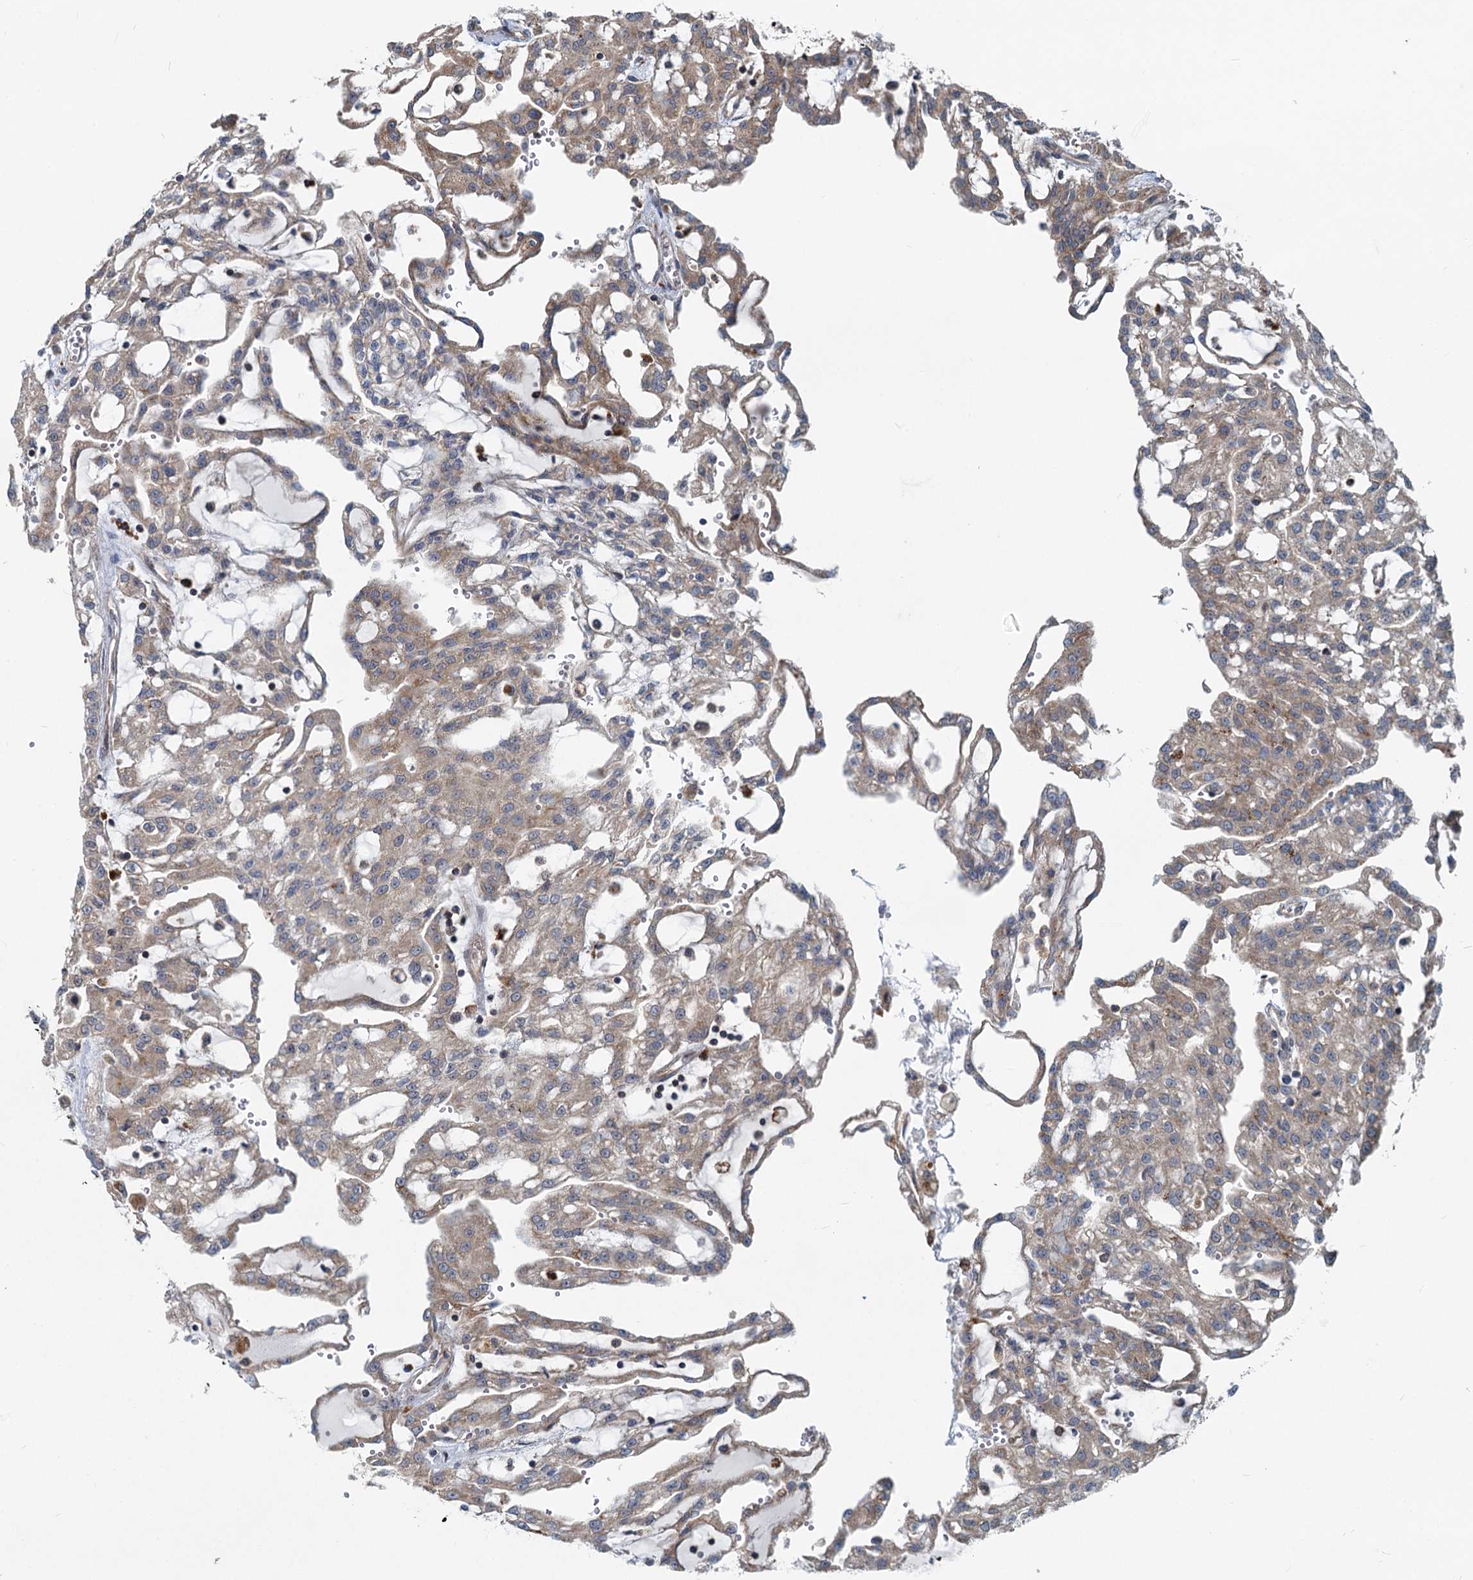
{"staining": {"intensity": "moderate", "quantity": ">75%", "location": "cytoplasmic/membranous"}, "tissue": "renal cancer", "cell_type": "Tumor cells", "image_type": "cancer", "snomed": [{"axis": "morphology", "description": "Adenocarcinoma, NOS"}, {"axis": "topography", "description": "Kidney"}], "caption": "A medium amount of moderate cytoplasmic/membranous expression is identified in approximately >75% of tumor cells in renal adenocarcinoma tissue.", "gene": "ADCY2", "patient": {"sex": "male", "age": 63}}